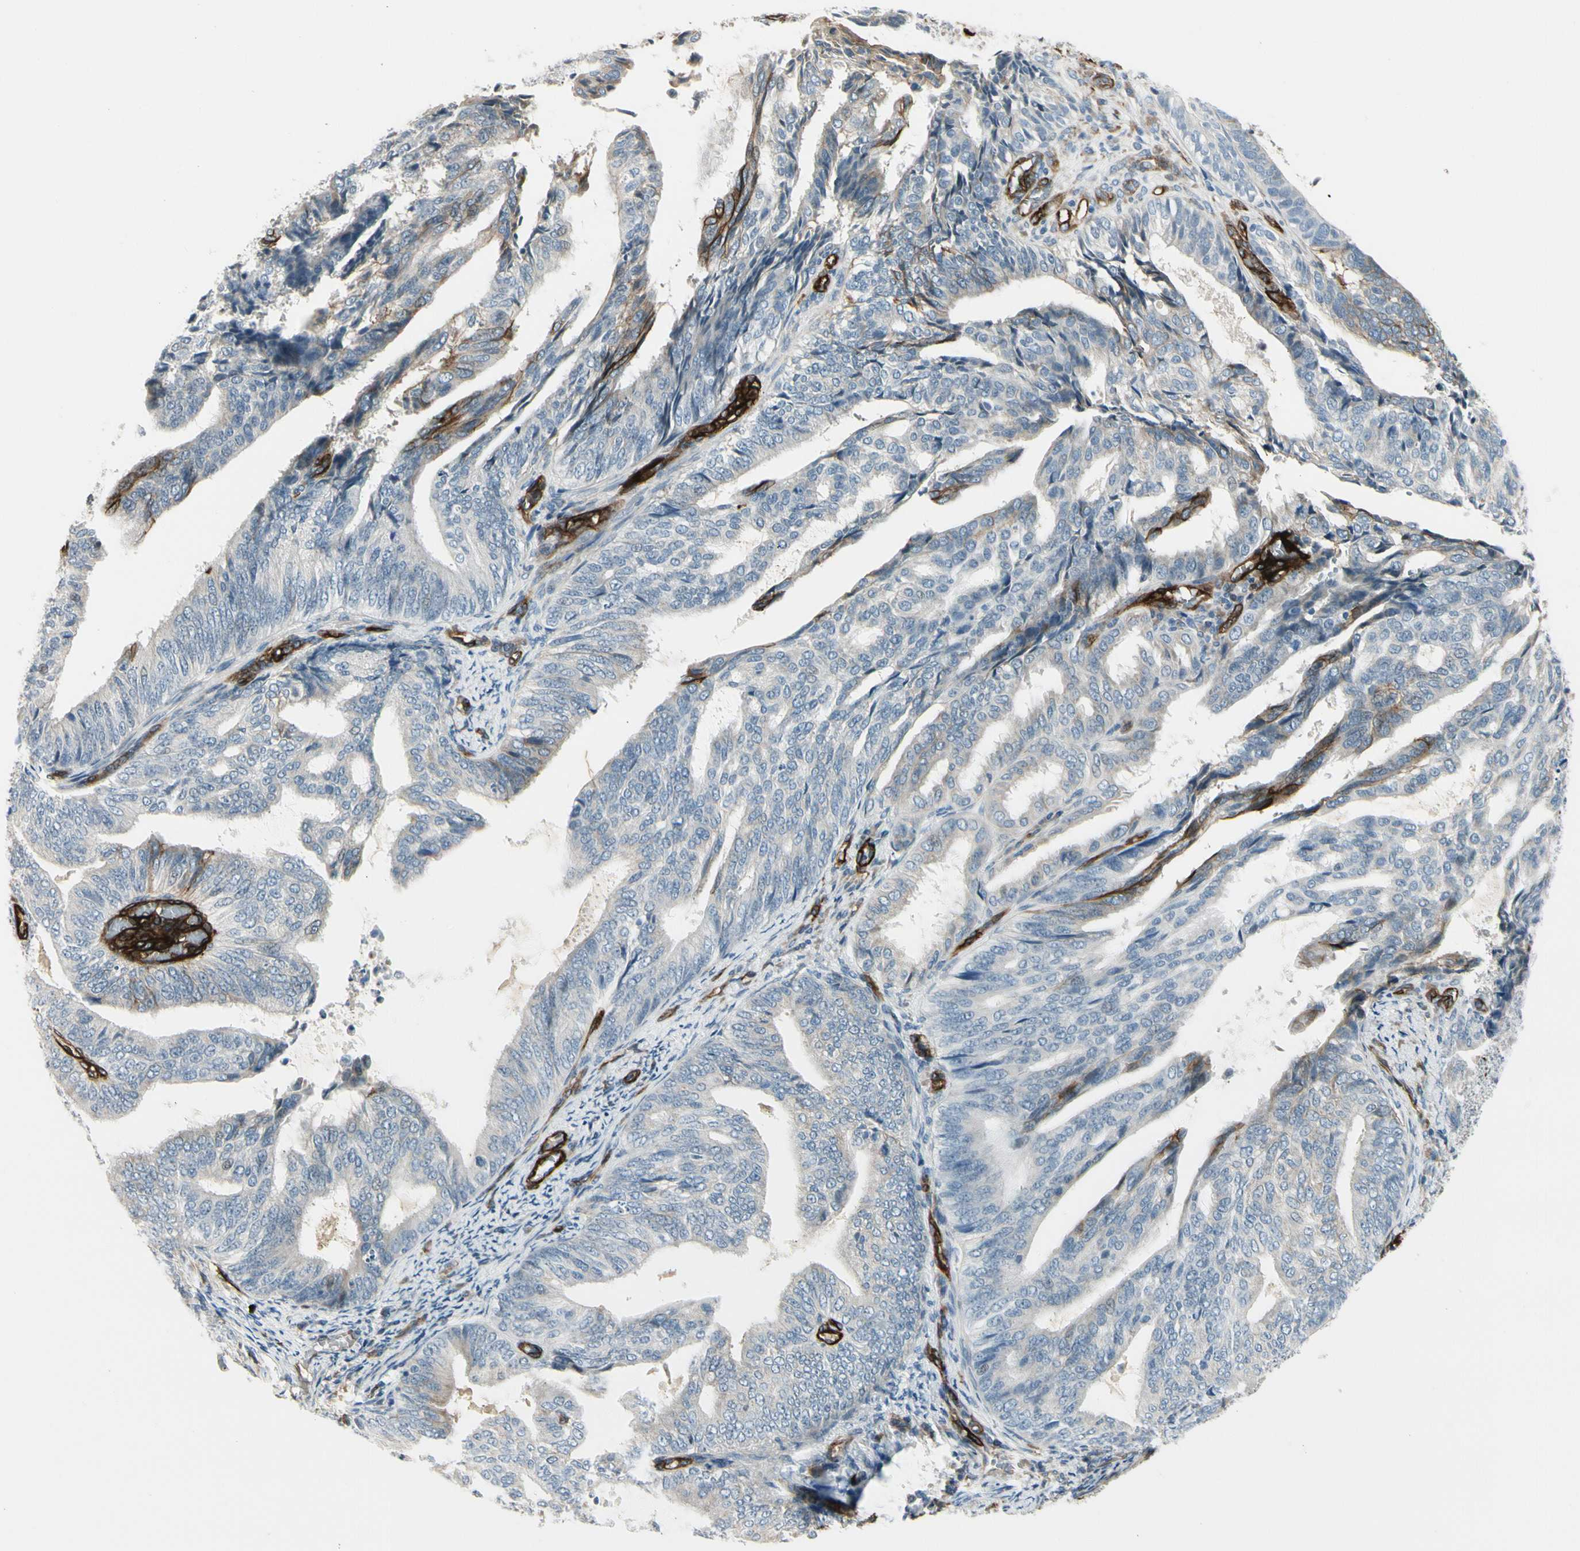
{"staining": {"intensity": "negative", "quantity": "none", "location": "none"}, "tissue": "endometrial cancer", "cell_type": "Tumor cells", "image_type": "cancer", "snomed": [{"axis": "morphology", "description": "Adenocarcinoma, NOS"}, {"axis": "topography", "description": "Endometrium"}], "caption": "Image shows no significant protein staining in tumor cells of adenocarcinoma (endometrial).", "gene": "MCAM", "patient": {"sex": "female", "age": 58}}